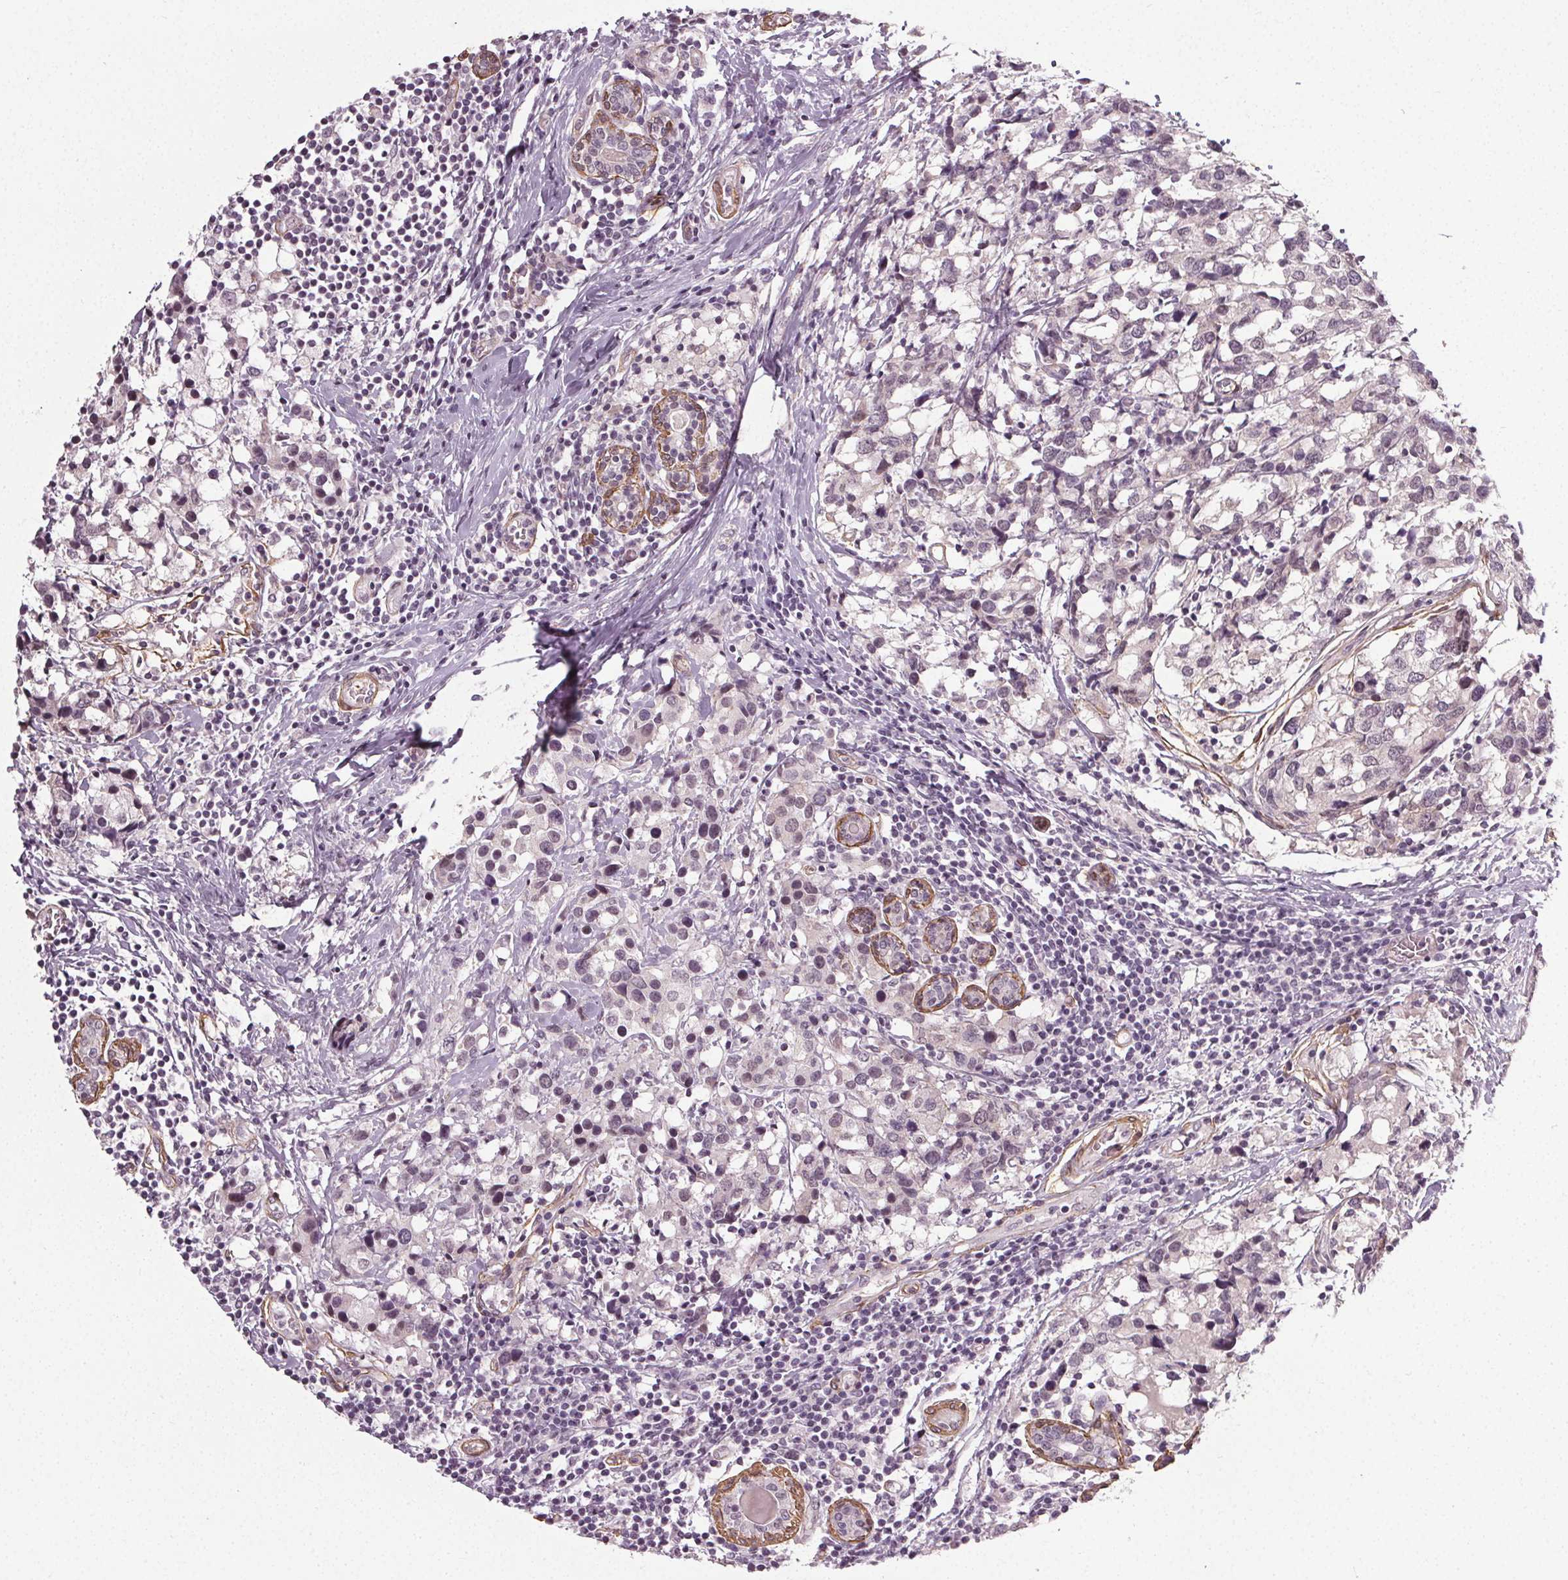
{"staining": {"intensity": "negative", "quantity": "none", "location": "none"}, "tissue": "breast cancer", "cell_type": "Tumor cells", "image_type": "cancer", "snomed": [{"axis": "morphology", "description": "Lobular carcinoma"}, {"axis": "topography", "description": "Breast"}], "caption": "DAB (3,3'-diaminobenzidine) immunohistochemical staining of lobular carcinoma (breast) displays no significant positivity in tumor cells.", "gene": "PKP1", "patient": {"sex": "female", "age": 59}}